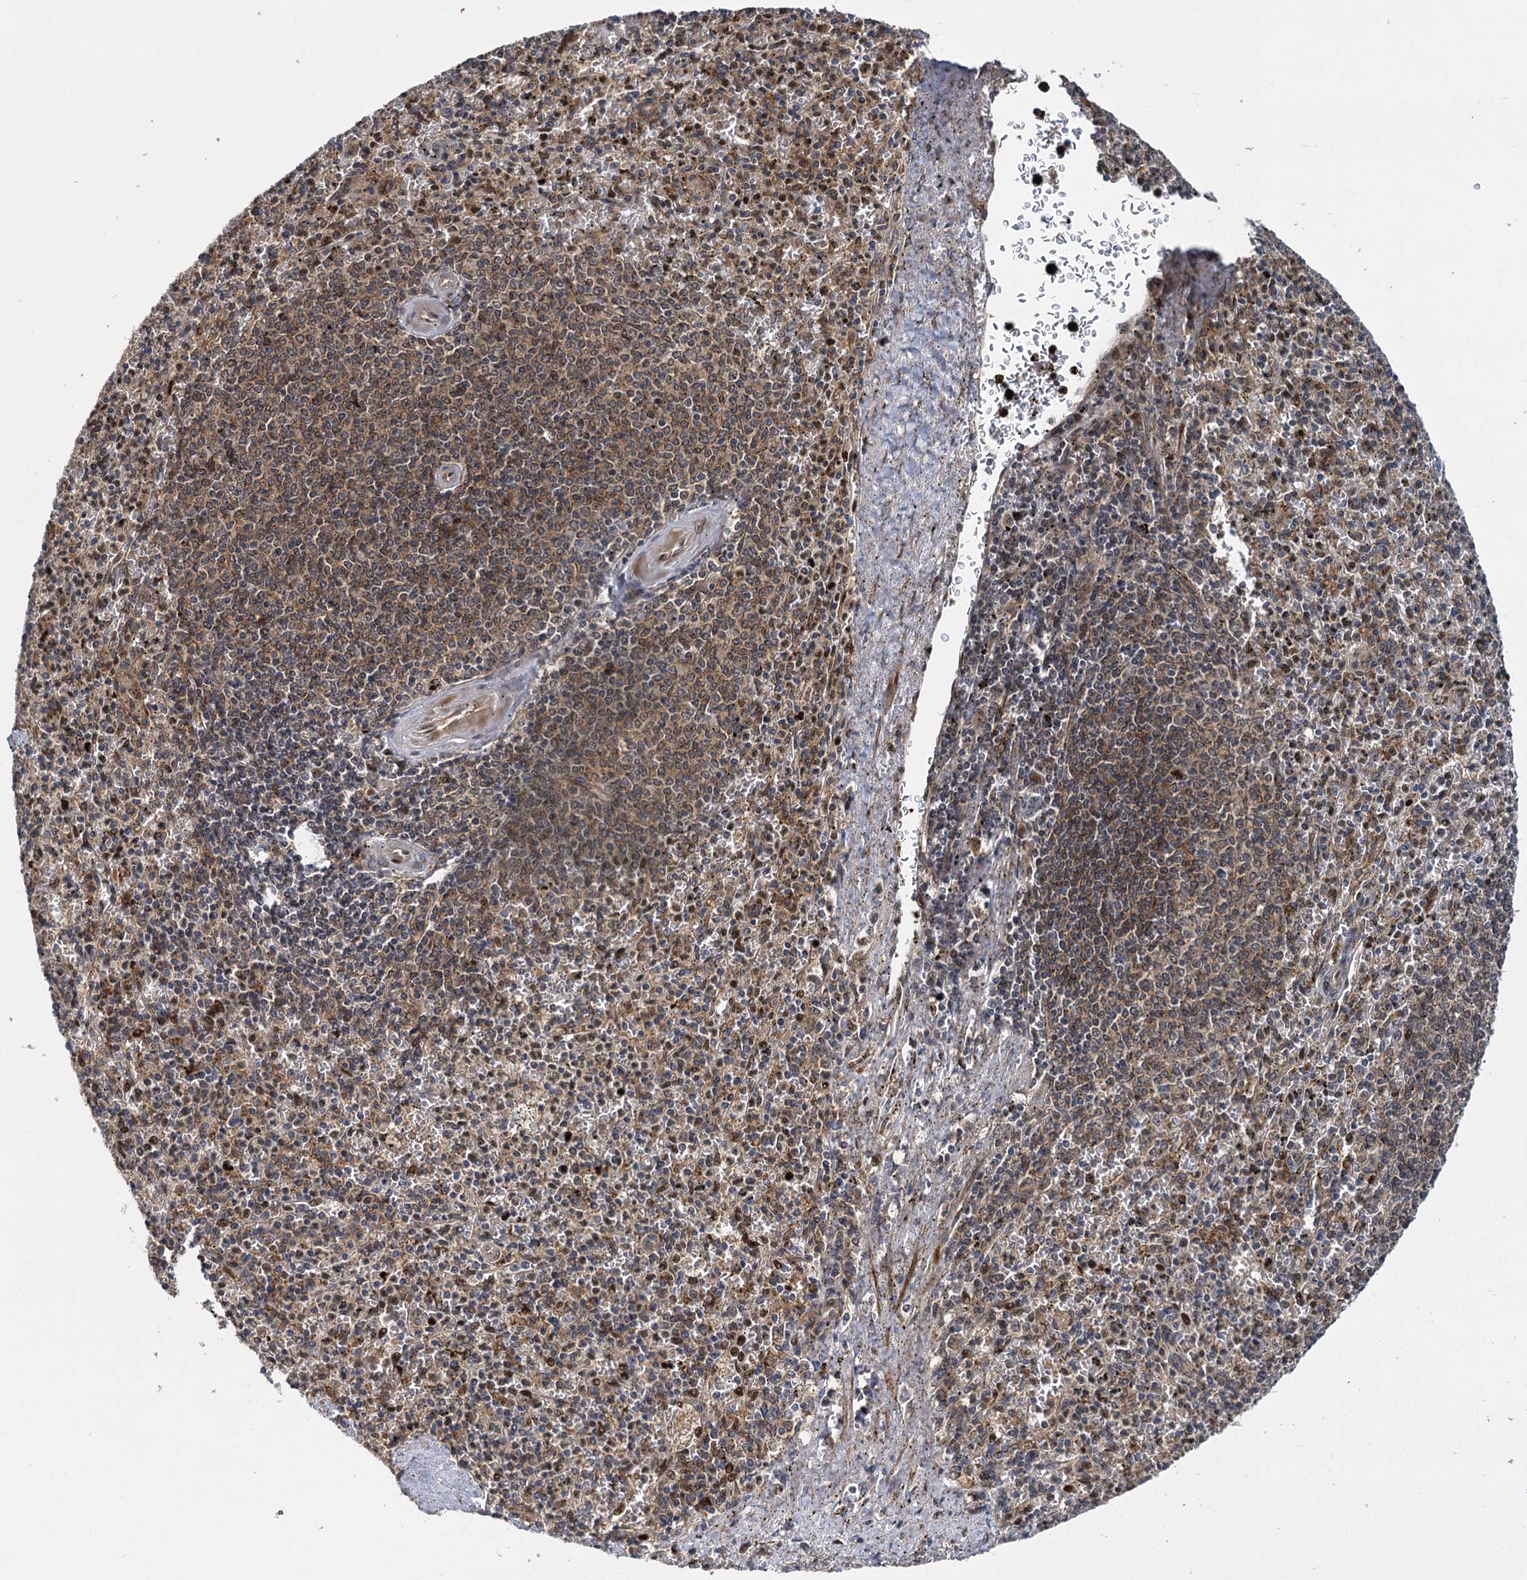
{"staining": {"intensity": "moderate", "quantity": "25%-75%", "location": "nuclear"}, "tissue": "spleen", "cell_type": "Cells in red pulp", "image_type": "normal", "snomed": [{"axis": "morphology", "description": "Normal tissue, NOS"}, {"axis": "topography", "description": "Spleen"}], "caption": "Immunohistochemical staining of unremarkable human spleen shows moderate nuclear protein expression in about 25%-75% of cells in red pulp.", "gene": "GAL3ST4", "patient": {"sex": "male", "age": 72}}